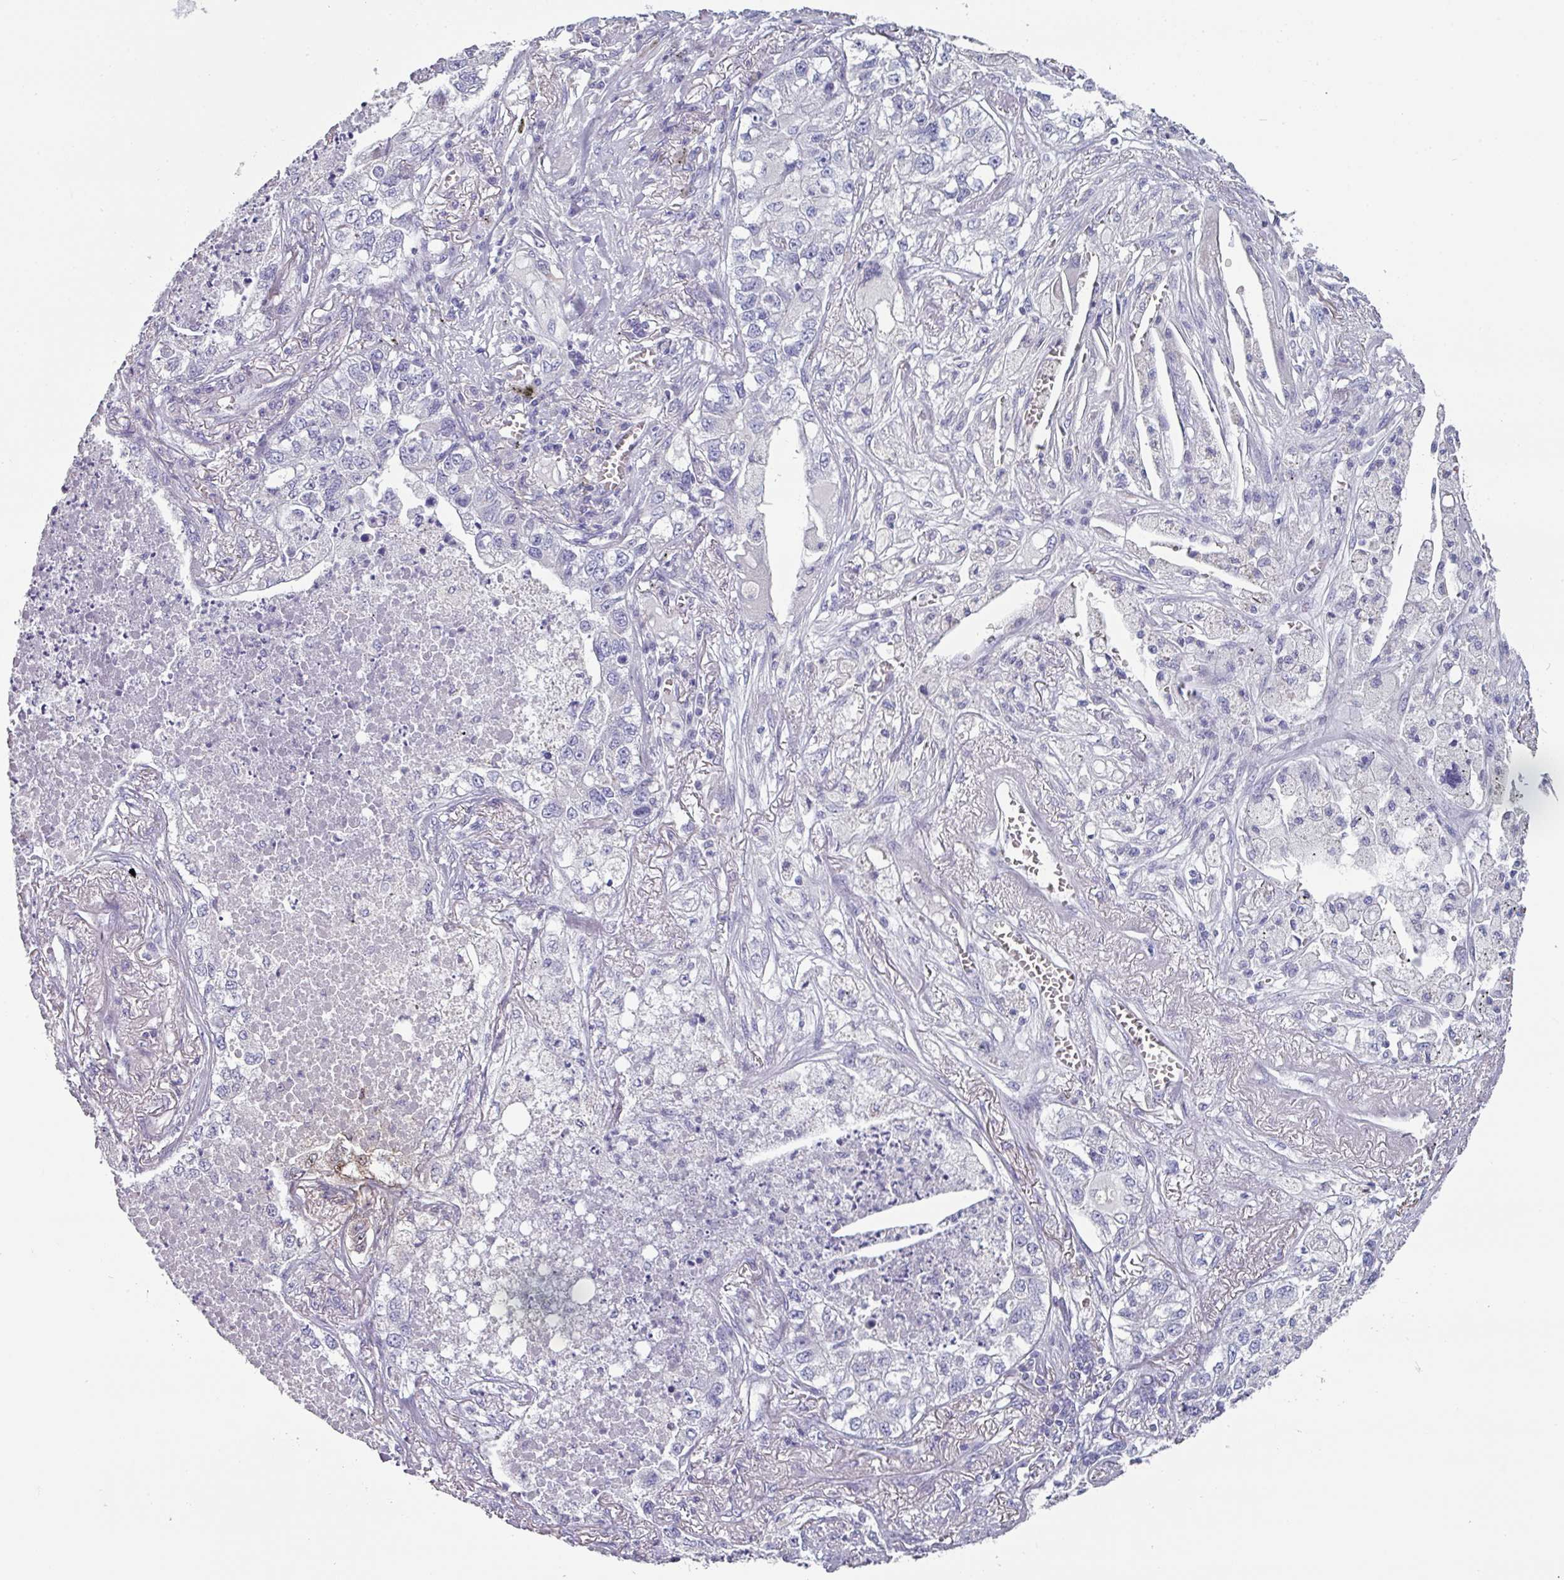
{"staining": {"intensity": "negative", "quantity": "none", "location": "none"}, "tissue": "lung cancer", "cell_type": "Tumor cells", "image_type": "cancer", "snomed": [{"axis": "morphology", "description": "Adenocarcinoma, NOS"}, {"axis": "topography", "description": "Lung"}], "caption": "Photomicrograph shows no significant protein staining in tumor cells of lung cancer.", "gene": "SLC17A7", "patient": {"sex": "male", "age": 49}}